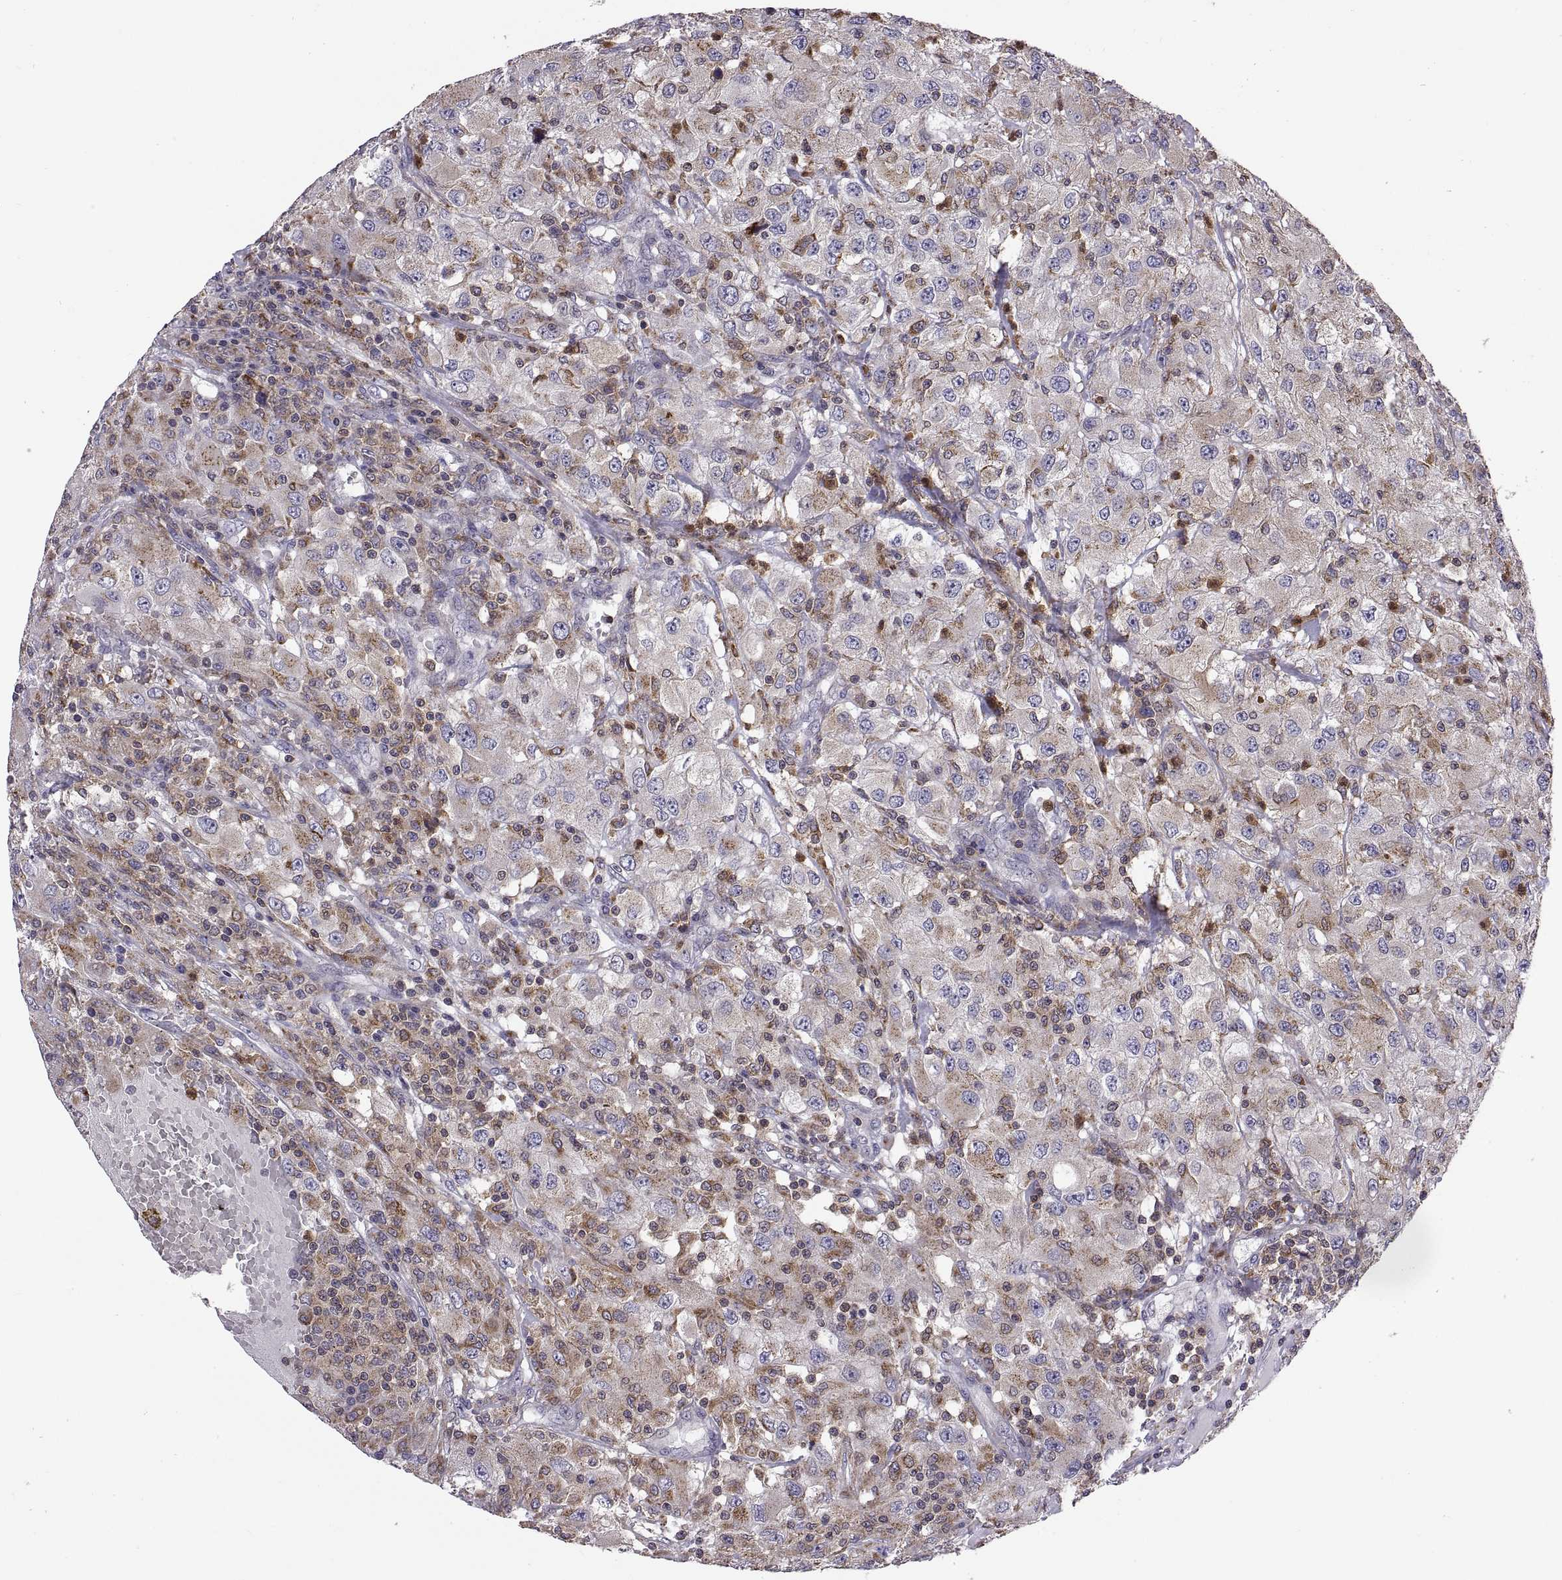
{"staining": {"intensity": "moderate", "quantity": "<25%", "location": "cytoplasmic/membranous"}, "tissue": "renal cancer", "cell_type": "Tumor cells", "image_type": "cancer", "snomed": [{"axis": "morphology", "description": "Adenocarcinoma, NOS"}, {"axis": "topography", "description": "Kidney"}], "caption": "This is a photomicrograph of immunohistochemistry (IHC) staining of adenocarcinoma (renal), which shows moderate staining in the cytoplasmic/membranous of tumor cells.", "gene": "ACAP1", "patient": {"sex": "female", "age": 67}}